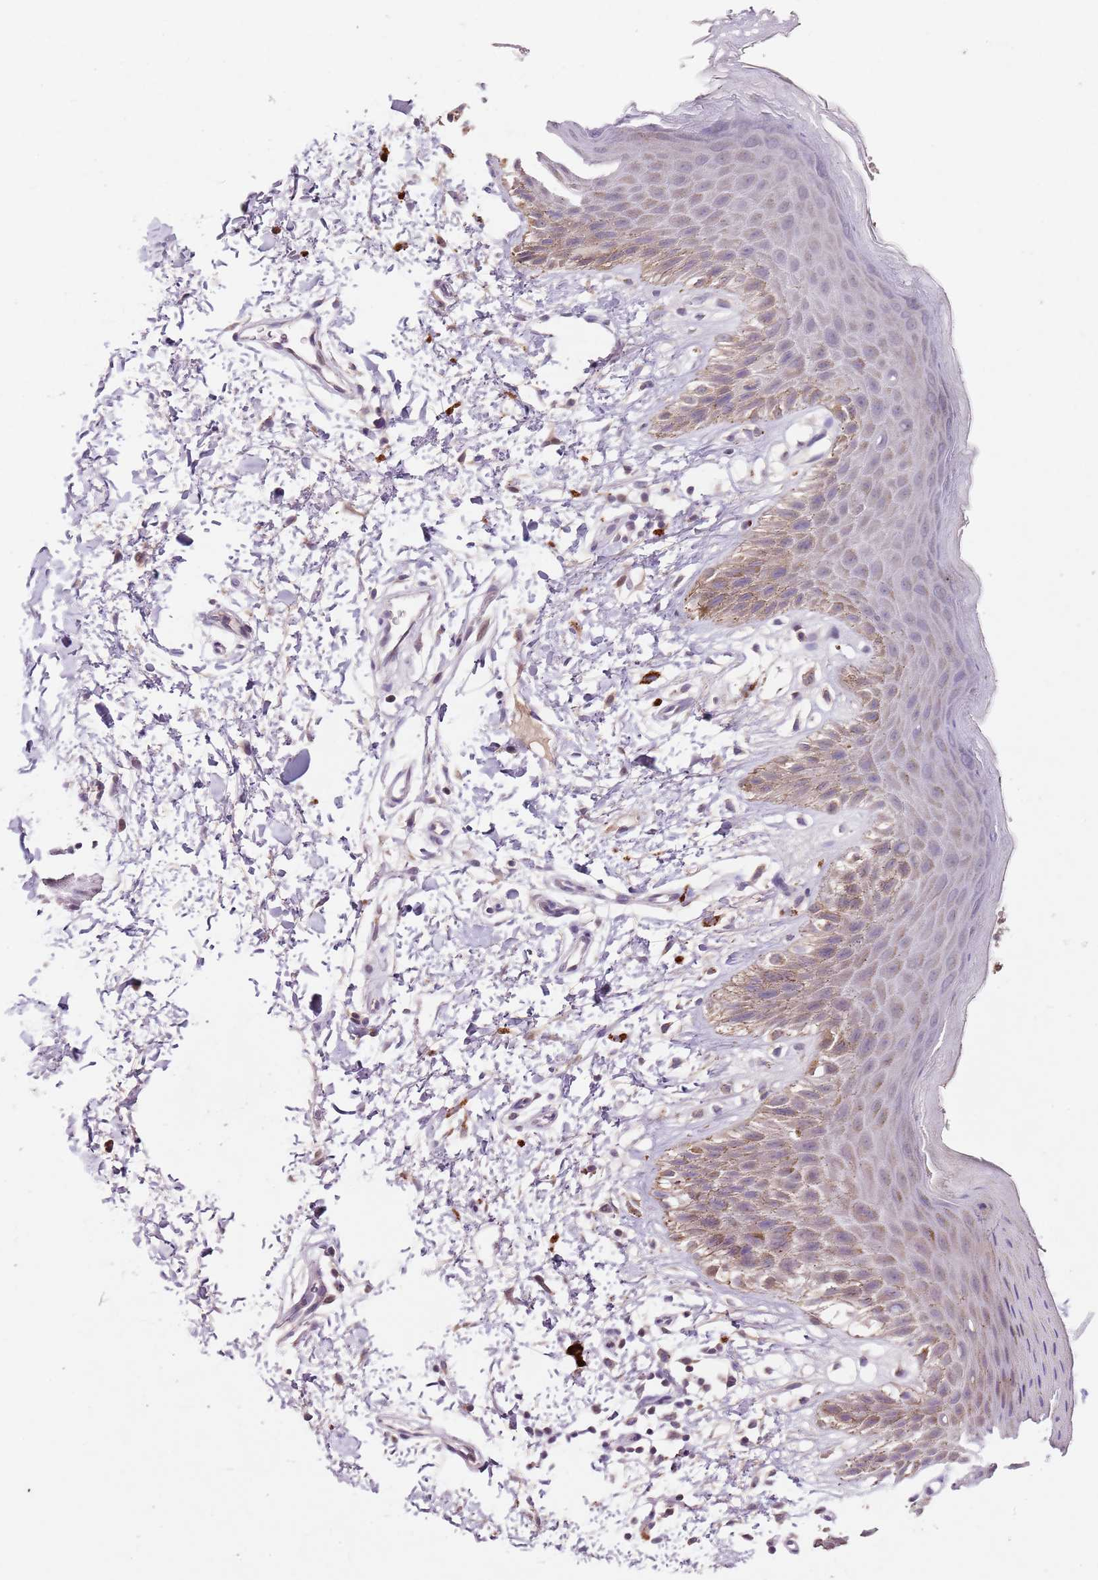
{"staining": {"intensity": "weak", "quantity": "25%-75%", "location": "cytoplasmic/membranous"}, "tissue": "skin", "cell_type": "Epidermal cells", "image_type": "normal", "snomed": [{"axis": "morphology", "description": "Normal tissue, NOS"}, {"axis": "topography", "description": "Anal"}], "caption": "The histopathology image exhibits staining of benign skin, revealing weak cytoplasmic/membranous protein staining (brown color) within epidermal cells. (IHC, brightfield microscopy, high magnification).", "gene": "NRDE2", "patient": {"sex": "male", "age": 44}}